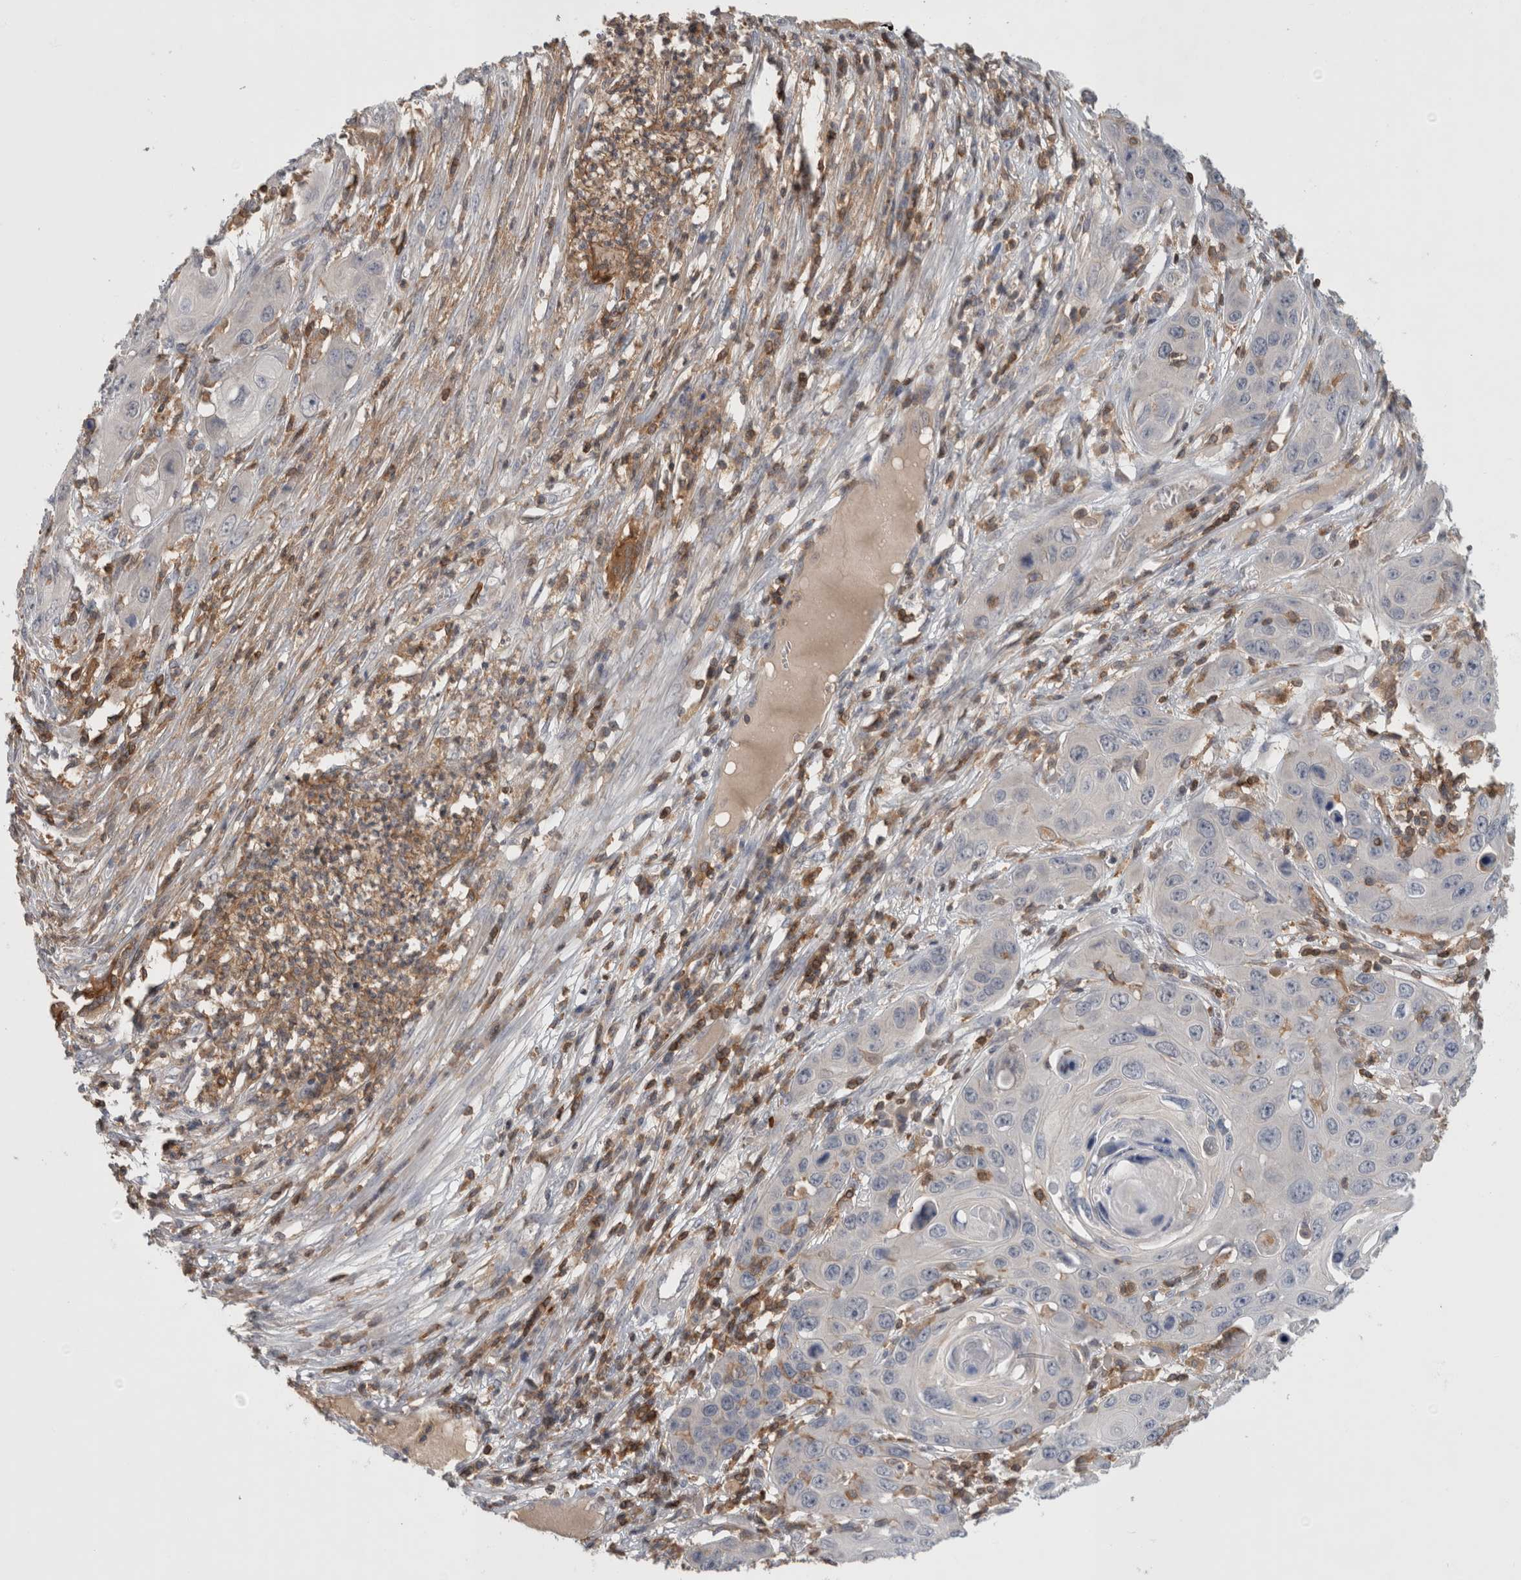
{"staining": {"intensity": "negative", "quantity": "none", "location": "none"}, "tissue": "skin cancer", "cell_type": "Tumor cells", "image_type": "cancer", "snomed": [{"axis": "morphology", "description": "Squamous cell carcinoma, NOS"}, {"axis": "topography", "description": "Skin"}], "caption": "Immunohistochemistry of skin cancer exhibits no staining in tumor cells.", "gene": "GFRA2", "patient": {"sex": "male", "age": 55}}